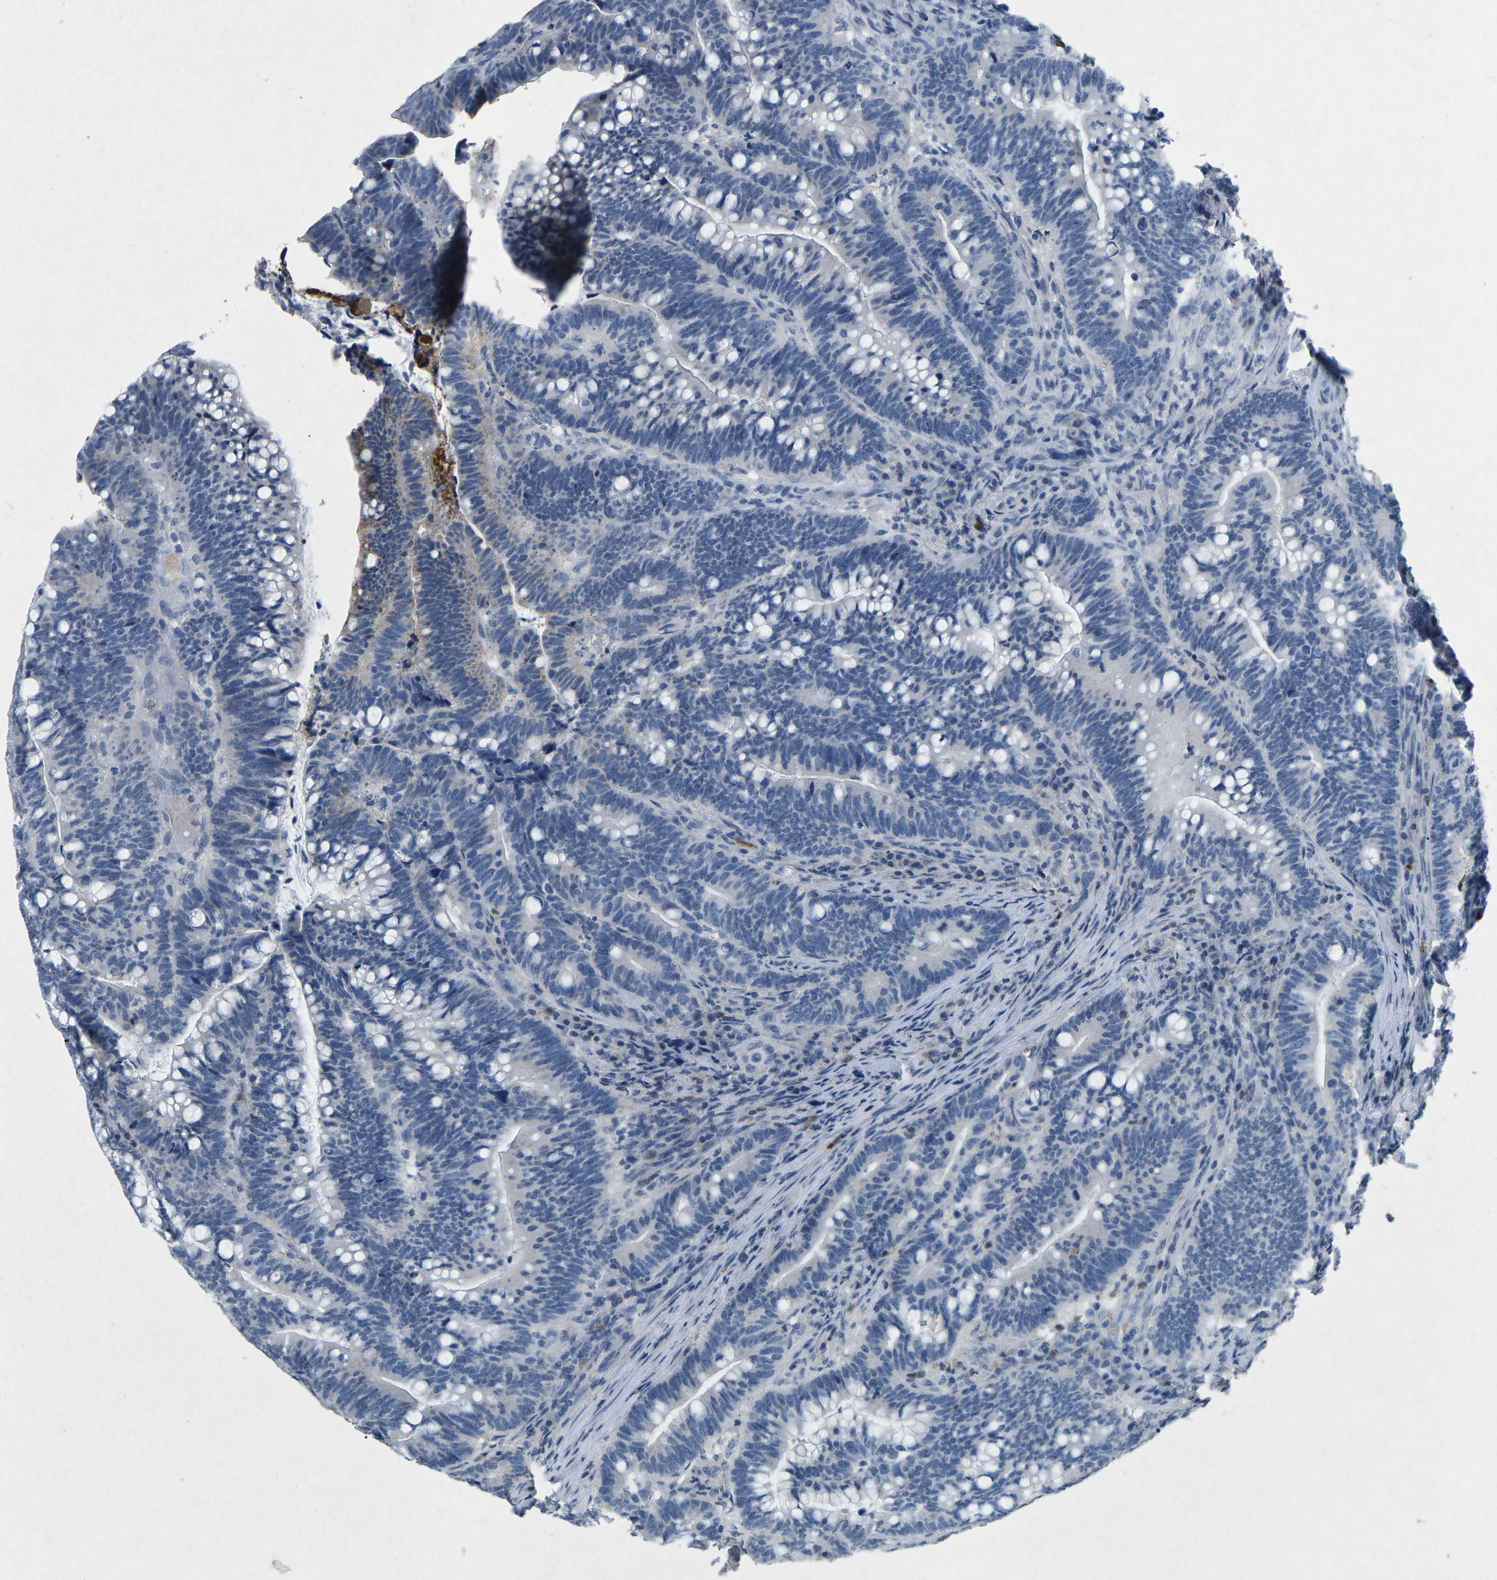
{"staining": {"intensity": "negative", "quantity": "none", "location": "none"}, "tissue": "colorectal cancer", "cell_type": "Tumor cells", "image_type": "cancer", "snomed": [{"axis": "morphology", "description": "Normal tissue, NOS"}, {"axis": "morphology", "description": "Adenocarcinoma, NOS"}, {"axis": "topography", "description": "Colon"}], "caption": "A micrograph of colorectal cancer (adenocarcinoma) stained for a protein displays no brown staining in tumor cells.", "gene": "PLG", "patient": {"sex": "female", "age": 66}}